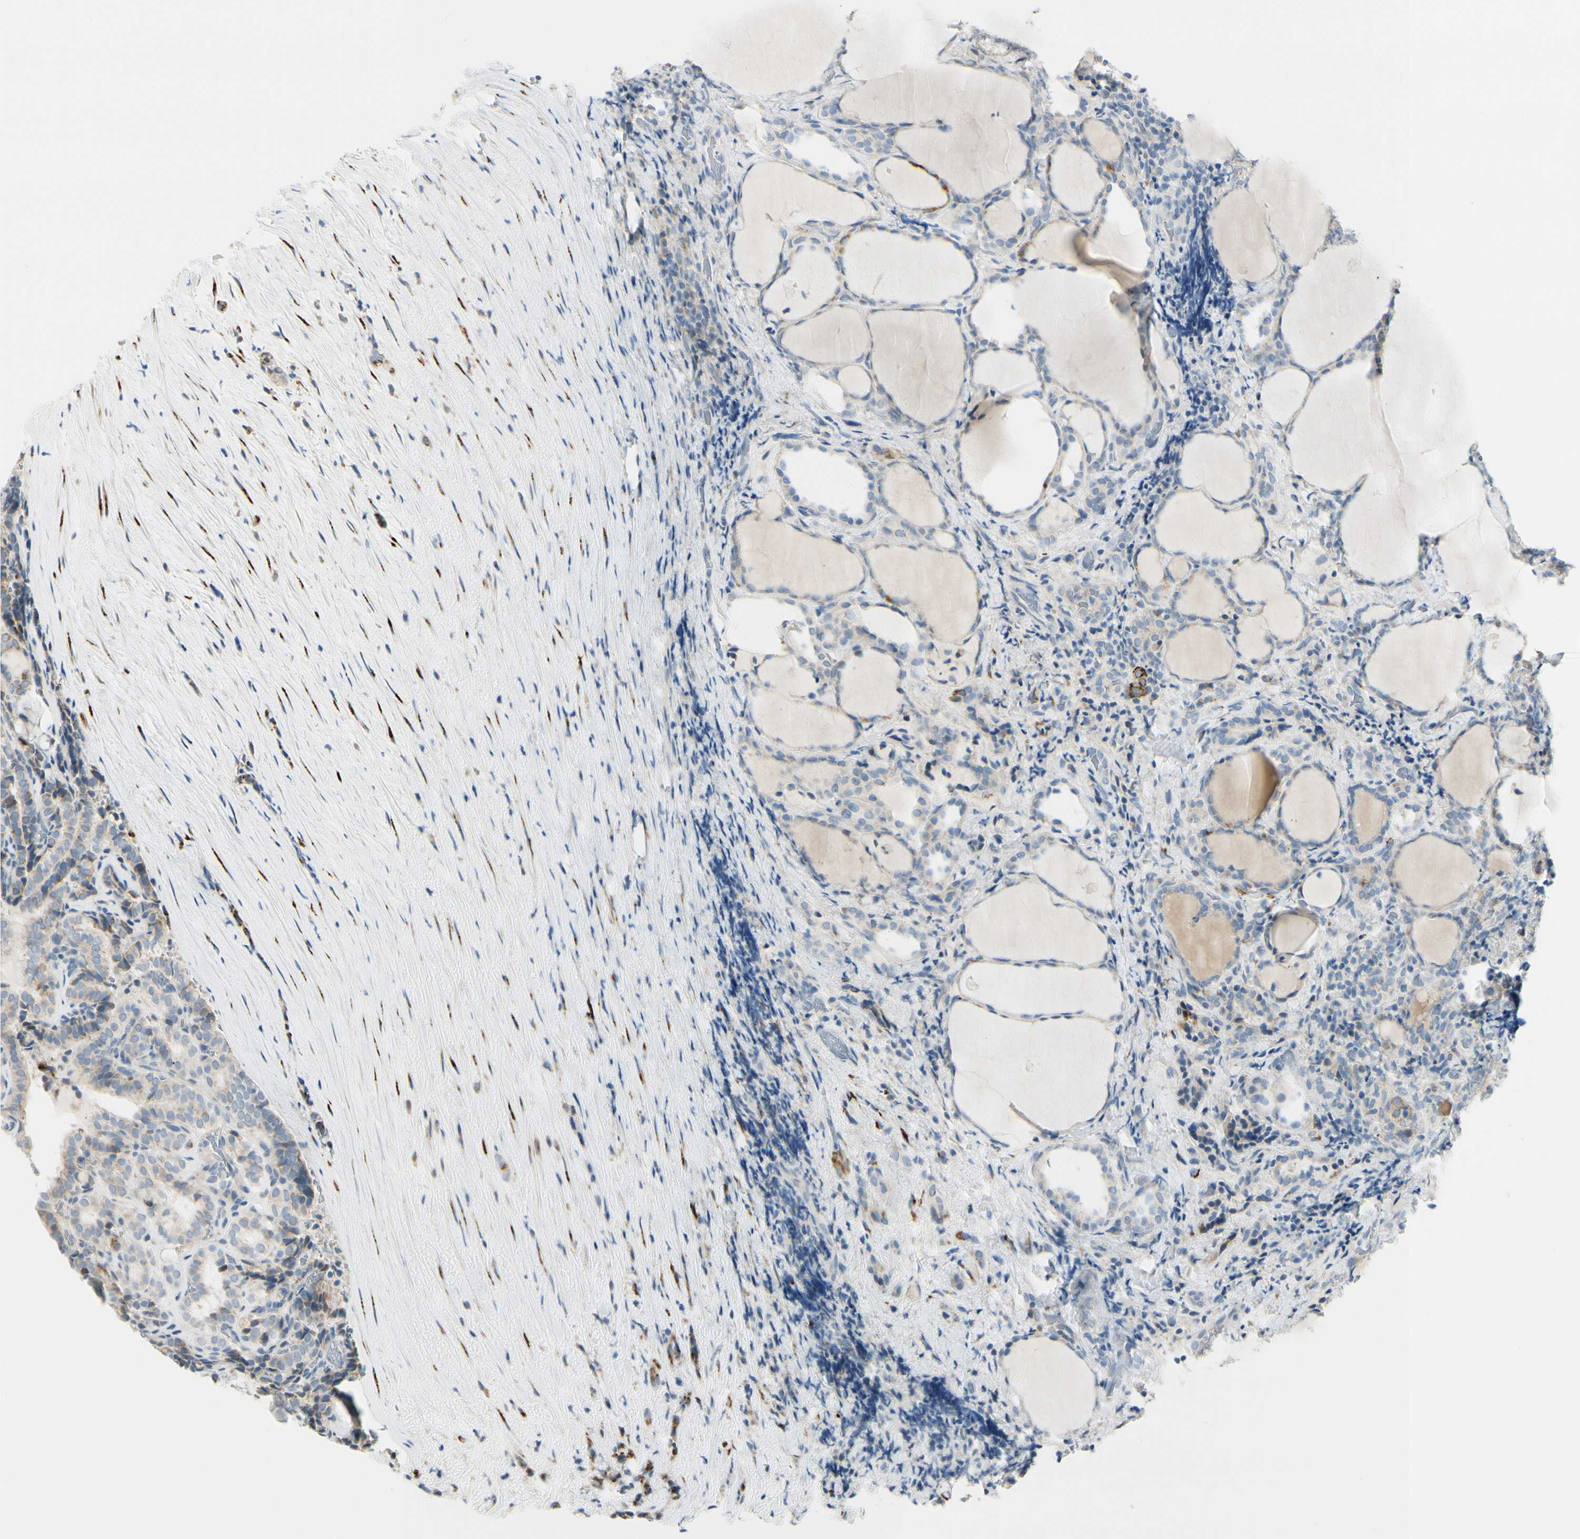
{"staining": {"intensity": "moderate", "quantity": "<25%", "location": "cytoplasmic/membranous"}, "tissue": "thyroid cancer", "cell_type": "Tumor cells", "image_type": "cancer", "snomed": [{"axis": "morphology", "description": "Normal tissue, NOS"}, {"axis": "morphology", "description": "Papillary adenocarcinoma, NOS"}, {"axis": "topography", "description": "Thyroid gland"}], "caption": "This micrograph shows immunohistochemistry staining of thyroid cancer, with low moderate cytoplasmic/membranous staining in approximately <25% of tumor cells.", "gene": "GALNT5", "patient": {"sex": "female", "age": 30}}